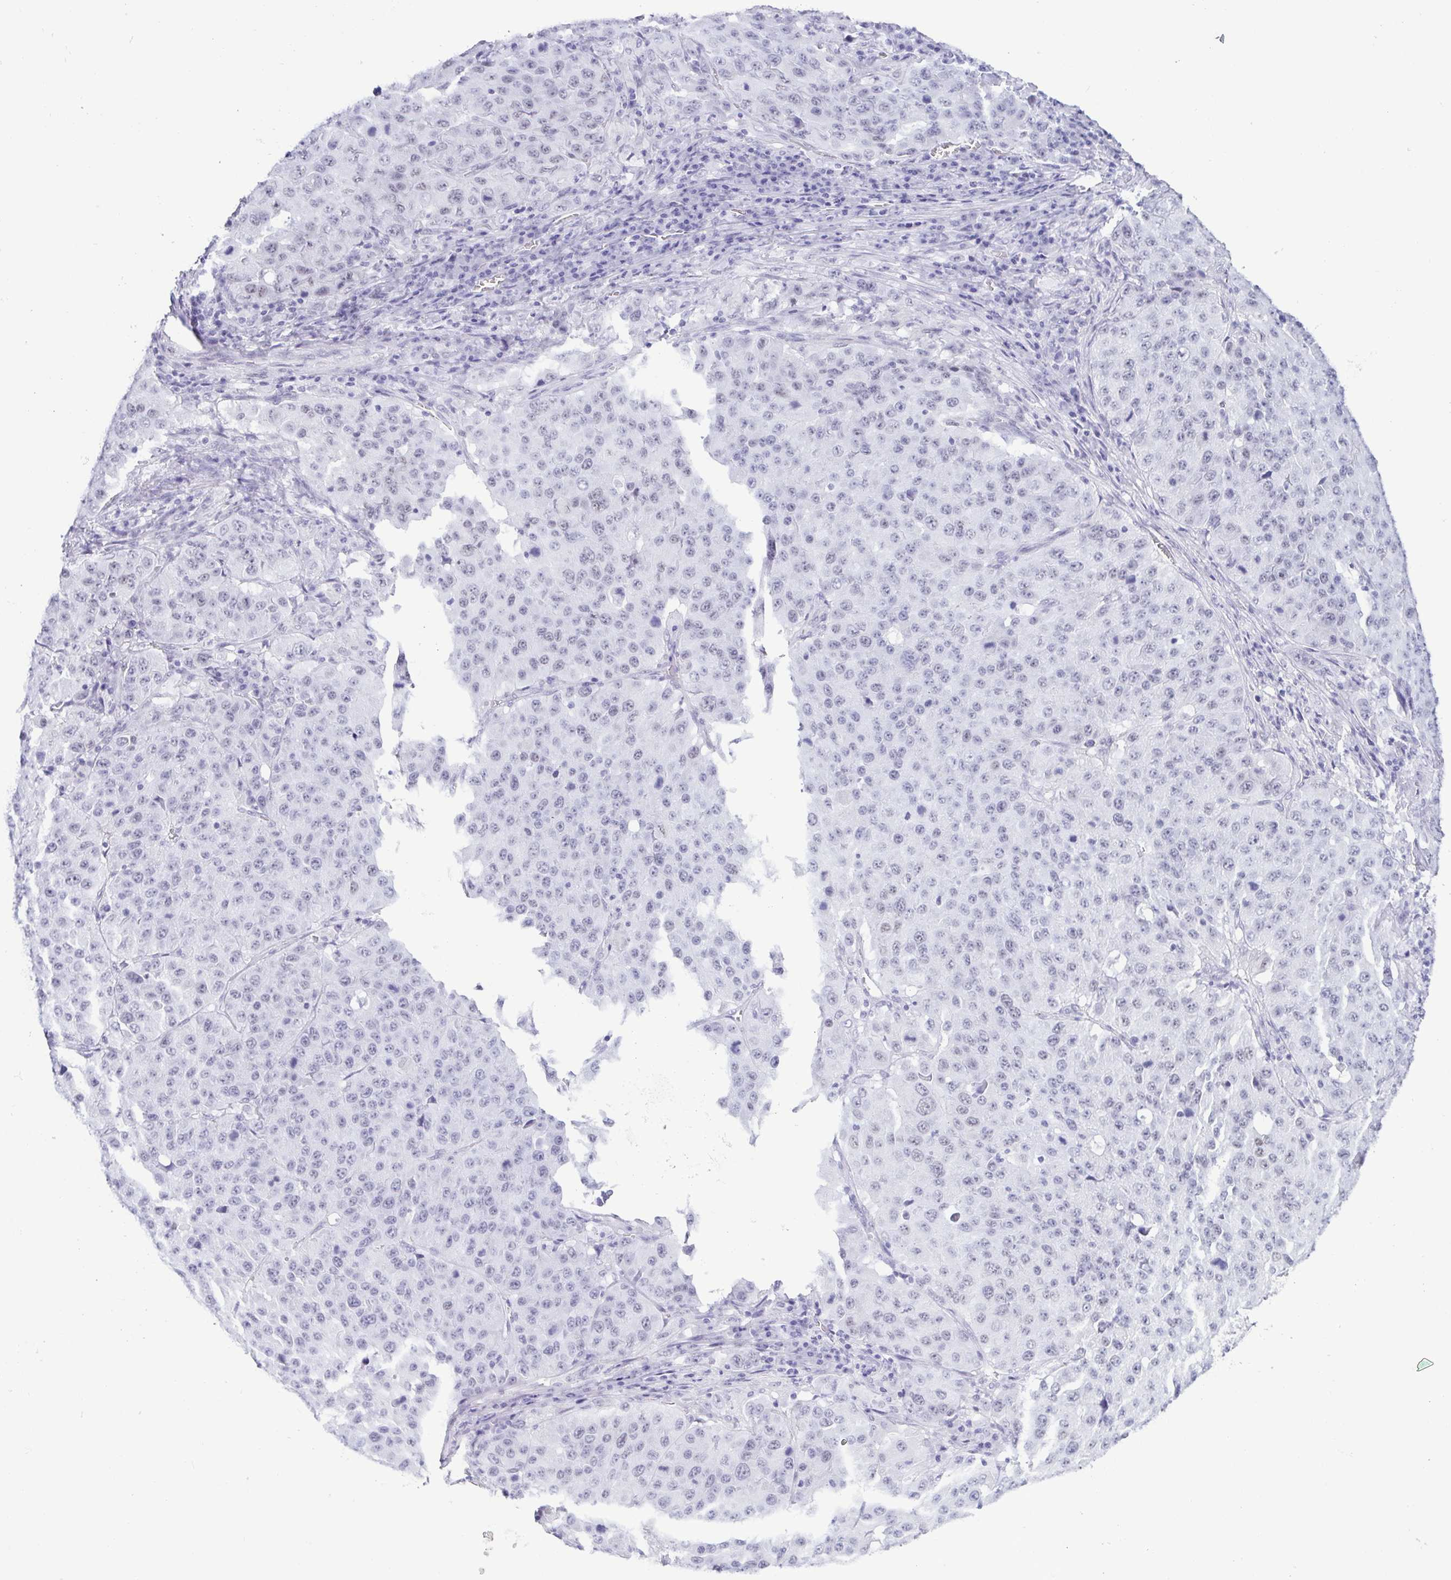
{"staining": {"intensity": "negative", "quantity": "none", "location": "none"}, "tissue": "stomach cancer", "cell_type": "Tumor cells", "image_type": "cancer", "snomed": [{"axis": "morphology", "description": "Adenocarcinoma, NOS"}, {"axis": "topography", "description": "Stomach"}], "caption": "This photomicrograph is of stomach cancer stained with IHC to label a protein in brown with the nuclei are counter-stained blue. There is no positivity in tumor cells. (Stains: DAB (3,3'-diaminobenzidine) IHC with hematoxylin counter stain, Microscopy: brightfield microscopy at high magnification).", "gene": "SUGP2", "patient": {"sex": "male", "age": 71}}